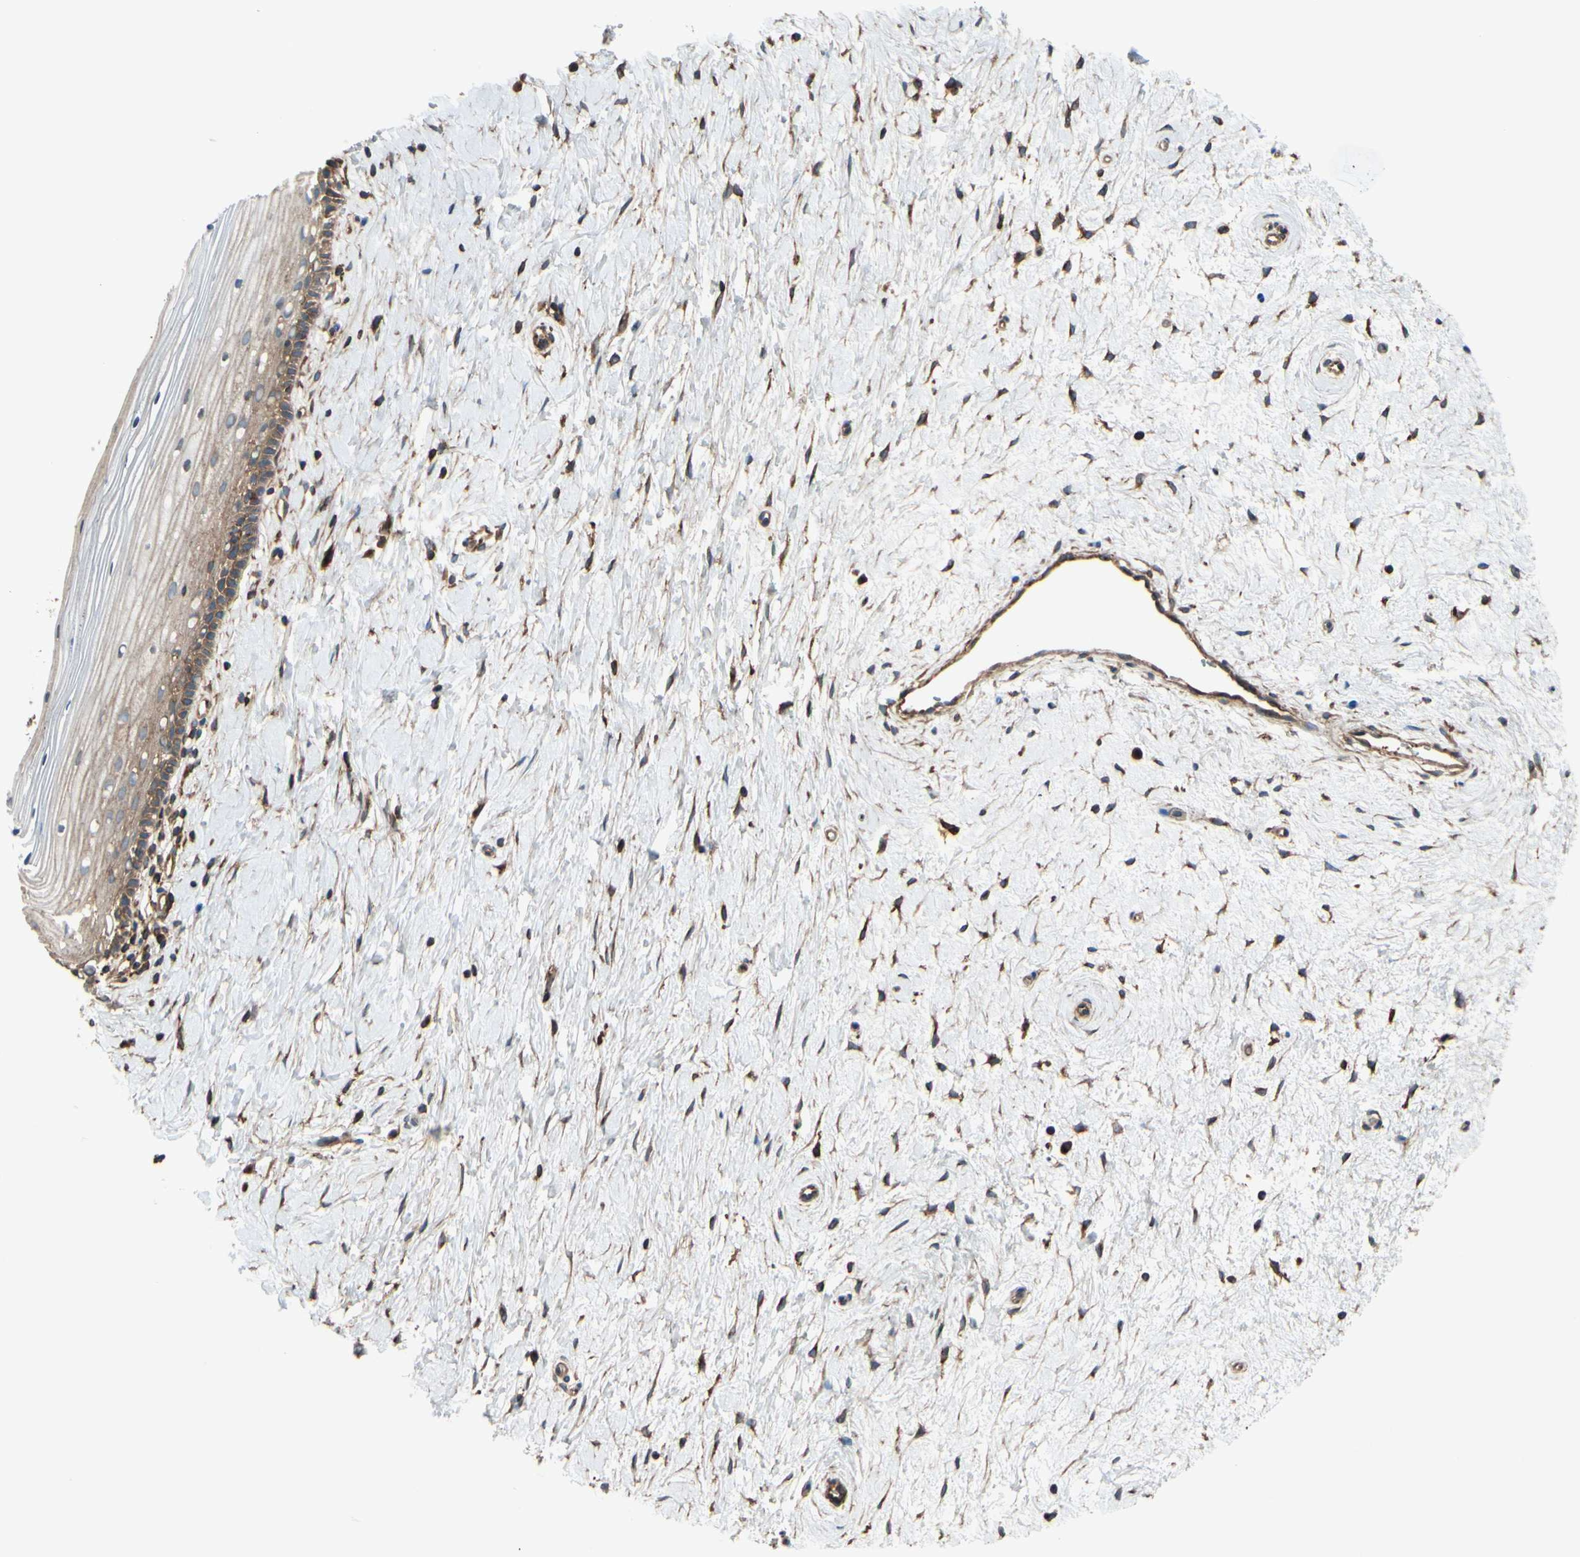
{"staining": {"intensity": "moderate", "quantity": "25%-75%", "location": "cytoplasmic/membranous"}, "tissue": "cervix", "cell_type": "Glandular cells", "image_type": "normal", "snomed": [{"axis": "morphology", "description": "Normal tissue, NOS"}, {"axis": "topography", "description": "Cervix"}], "caption": "Protein analysis of normal cervix shows moderate cytoplasmic/membranous expression in about 25%-75% of glandular cells. The protein of interest is stained brown, and the nuclei are stained in blue (DAB (3,3'-diaminobenzidine) IHC with brightfield microscopy, high magnification).", "gene": "EPS15", "patient": {"sex": "female", "age": 39}}